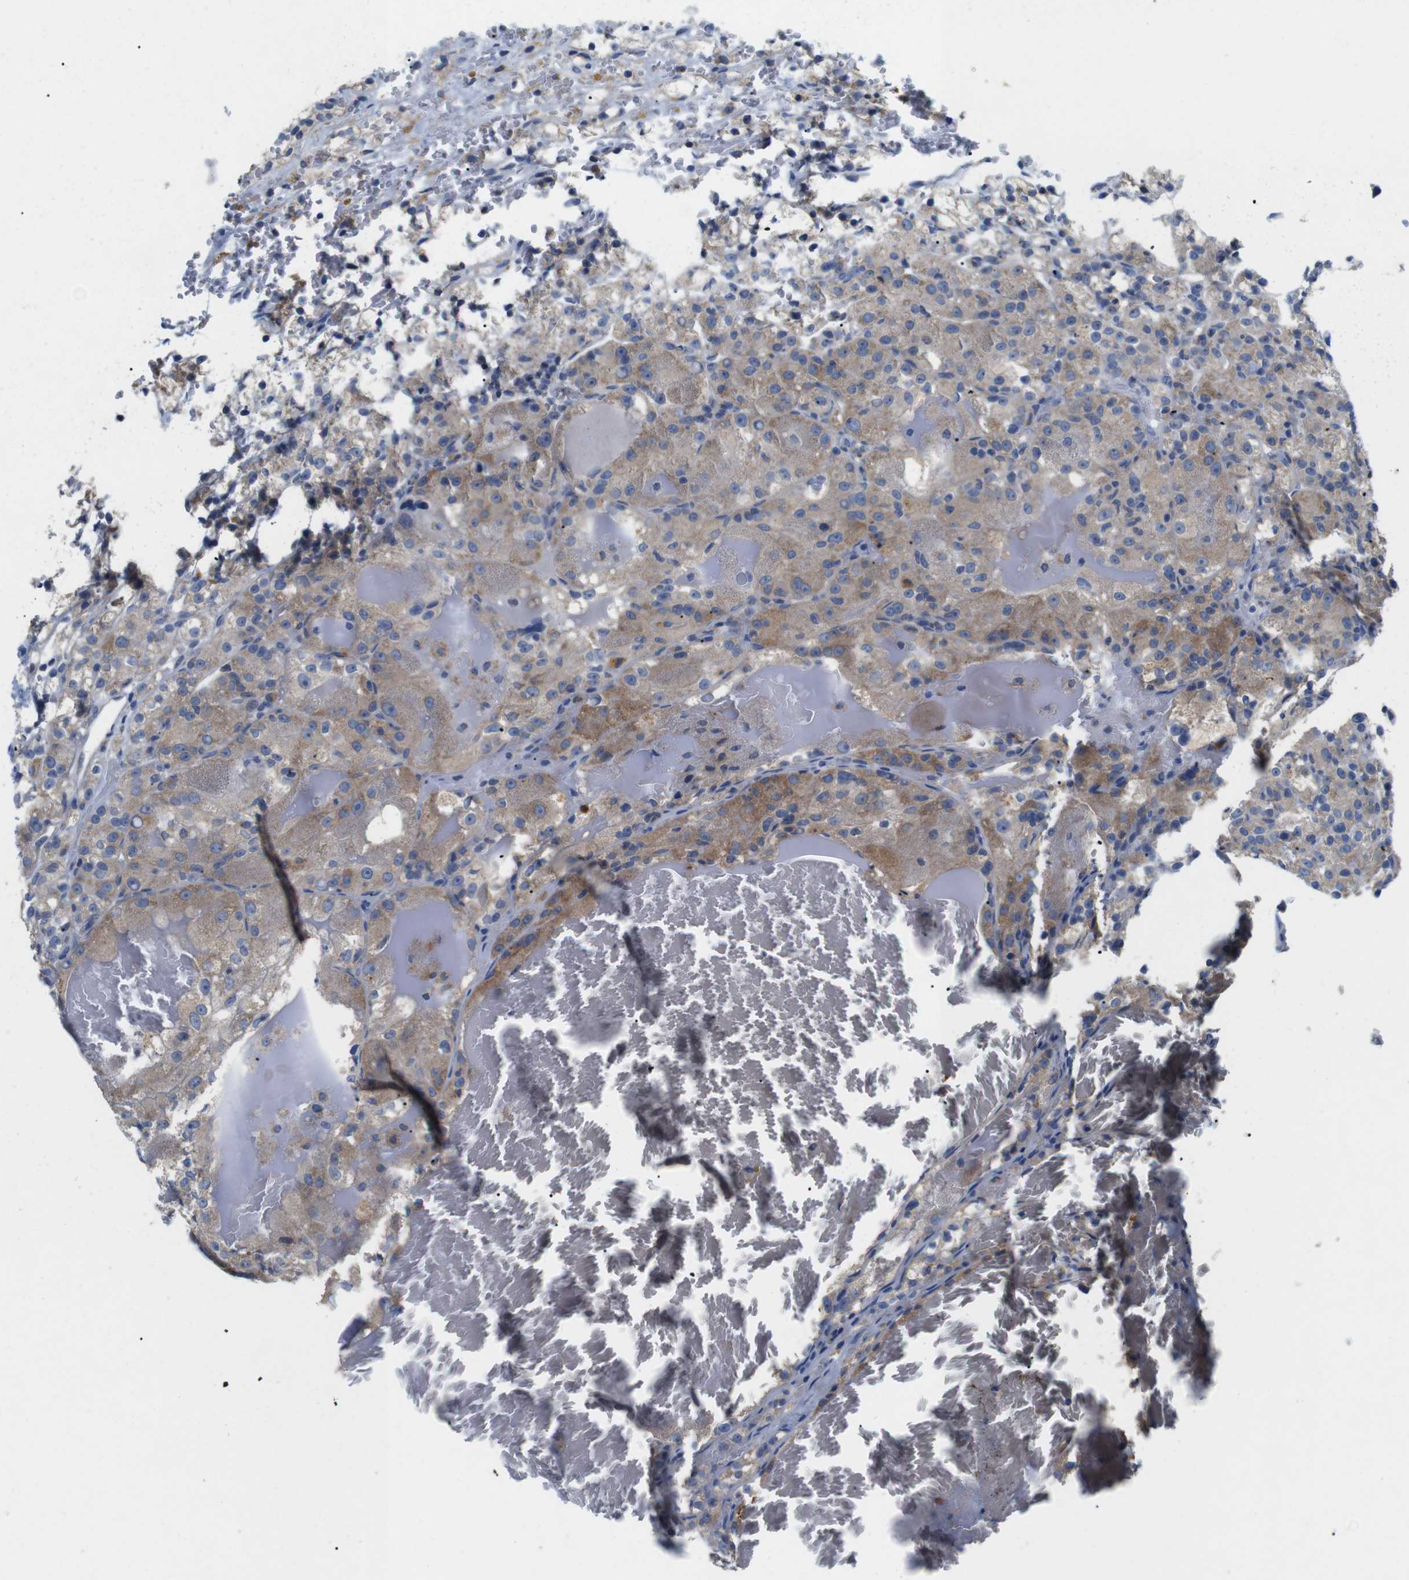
{"staining": {"intensity": "moderate", "quantity": ">75%", "location": "cytoplasmic/membranous"}, "tissue": "renal cancer", "cell_type": "Tumor cells", "image_type": "cancer", "snomed": [{"axis": "morphology", "description": "Adenocarcinoma, NOS"}, {"axis": "topography", "description": "Kidney"}], "caption": "Tumor cells demonstrate moderate cytoplasmic/membranous expression in about >75% of cells in renal cancer (adenocarcinoma).", "gene": "F2RL1", "patient": {"sex": "male", "age": 61}}